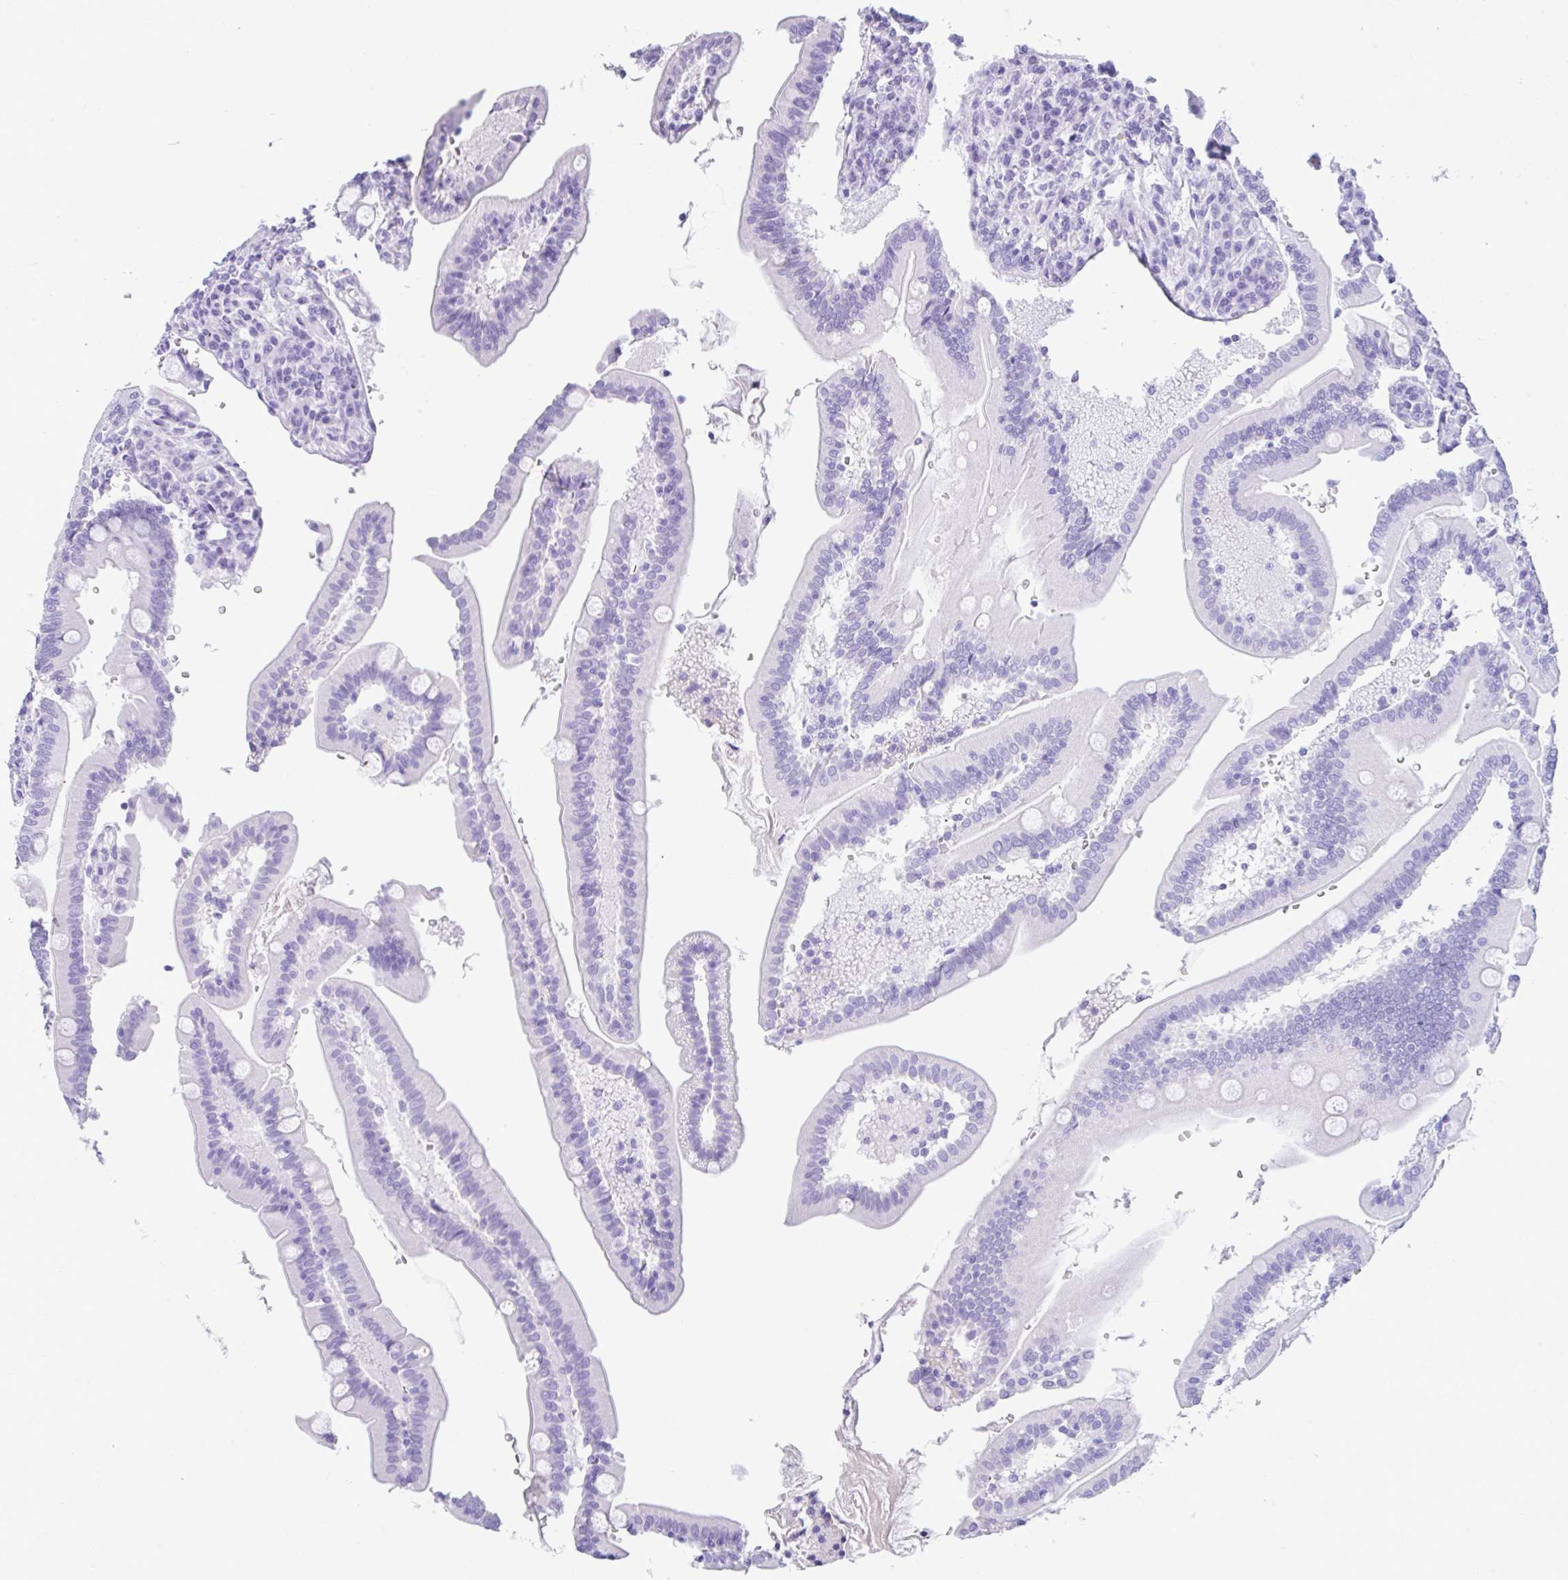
{"staining": {"intensity": "negative", "quantity": "none", "location": "none"}, "tissue": "duodenum", "cell_type": "Glandular cells", "image_type": "normal", "snomed": [{"axis": "morphology", "description": "Normal tissue, NOS"}, {"axis": "topography", "description": "Duodenum"}], "caption": "The photomicrograph demonstrates no significant staining in glandular cells of duodenum.", "gene": "CPA1", "patient": {"sex": "female", "age": 67}}